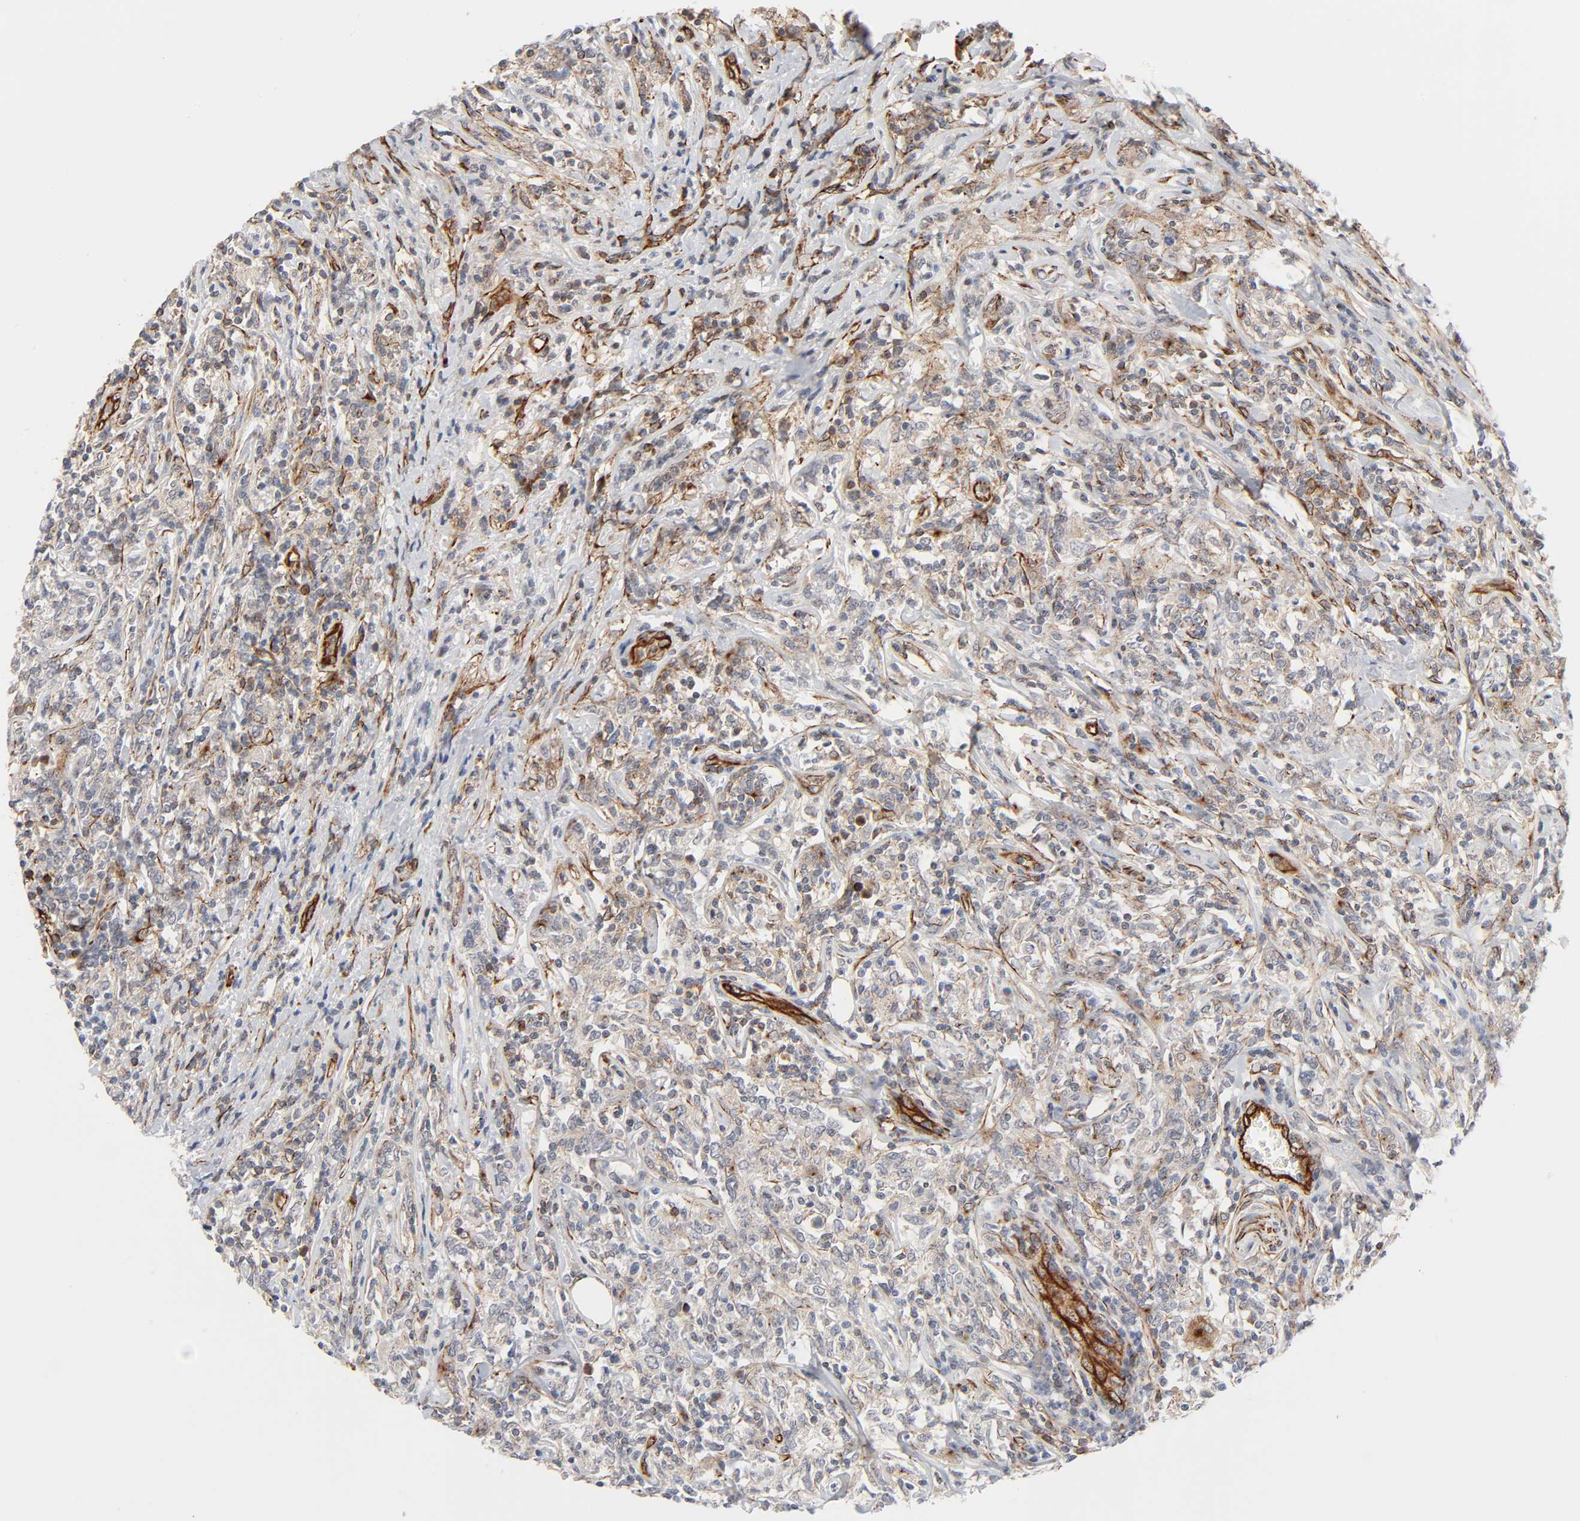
{"staining": {"intensity": "weak", "quantity": ">75%", "location": "cytoplasmic/membranous"}, "tissue": "lymphoma", "cell_type": "Tumor cells", "image_type": "cancer", "snomed": [{"axis": "morphology", "description": "Malignant lymphoma, non-Hodgkin's type, High grade"}, {"axis": "topography", "description": "Lymph node"}], "caption": "A micrograph of lymphoma stained for a protein exhibits weak cytoplasmic/membranous brown staining in tumor cells. The protein of interest is shown in brown color, while the nuclei are stained blue.", "gene": "REEP6", "patient": {"sex": "female", "age": 84}}